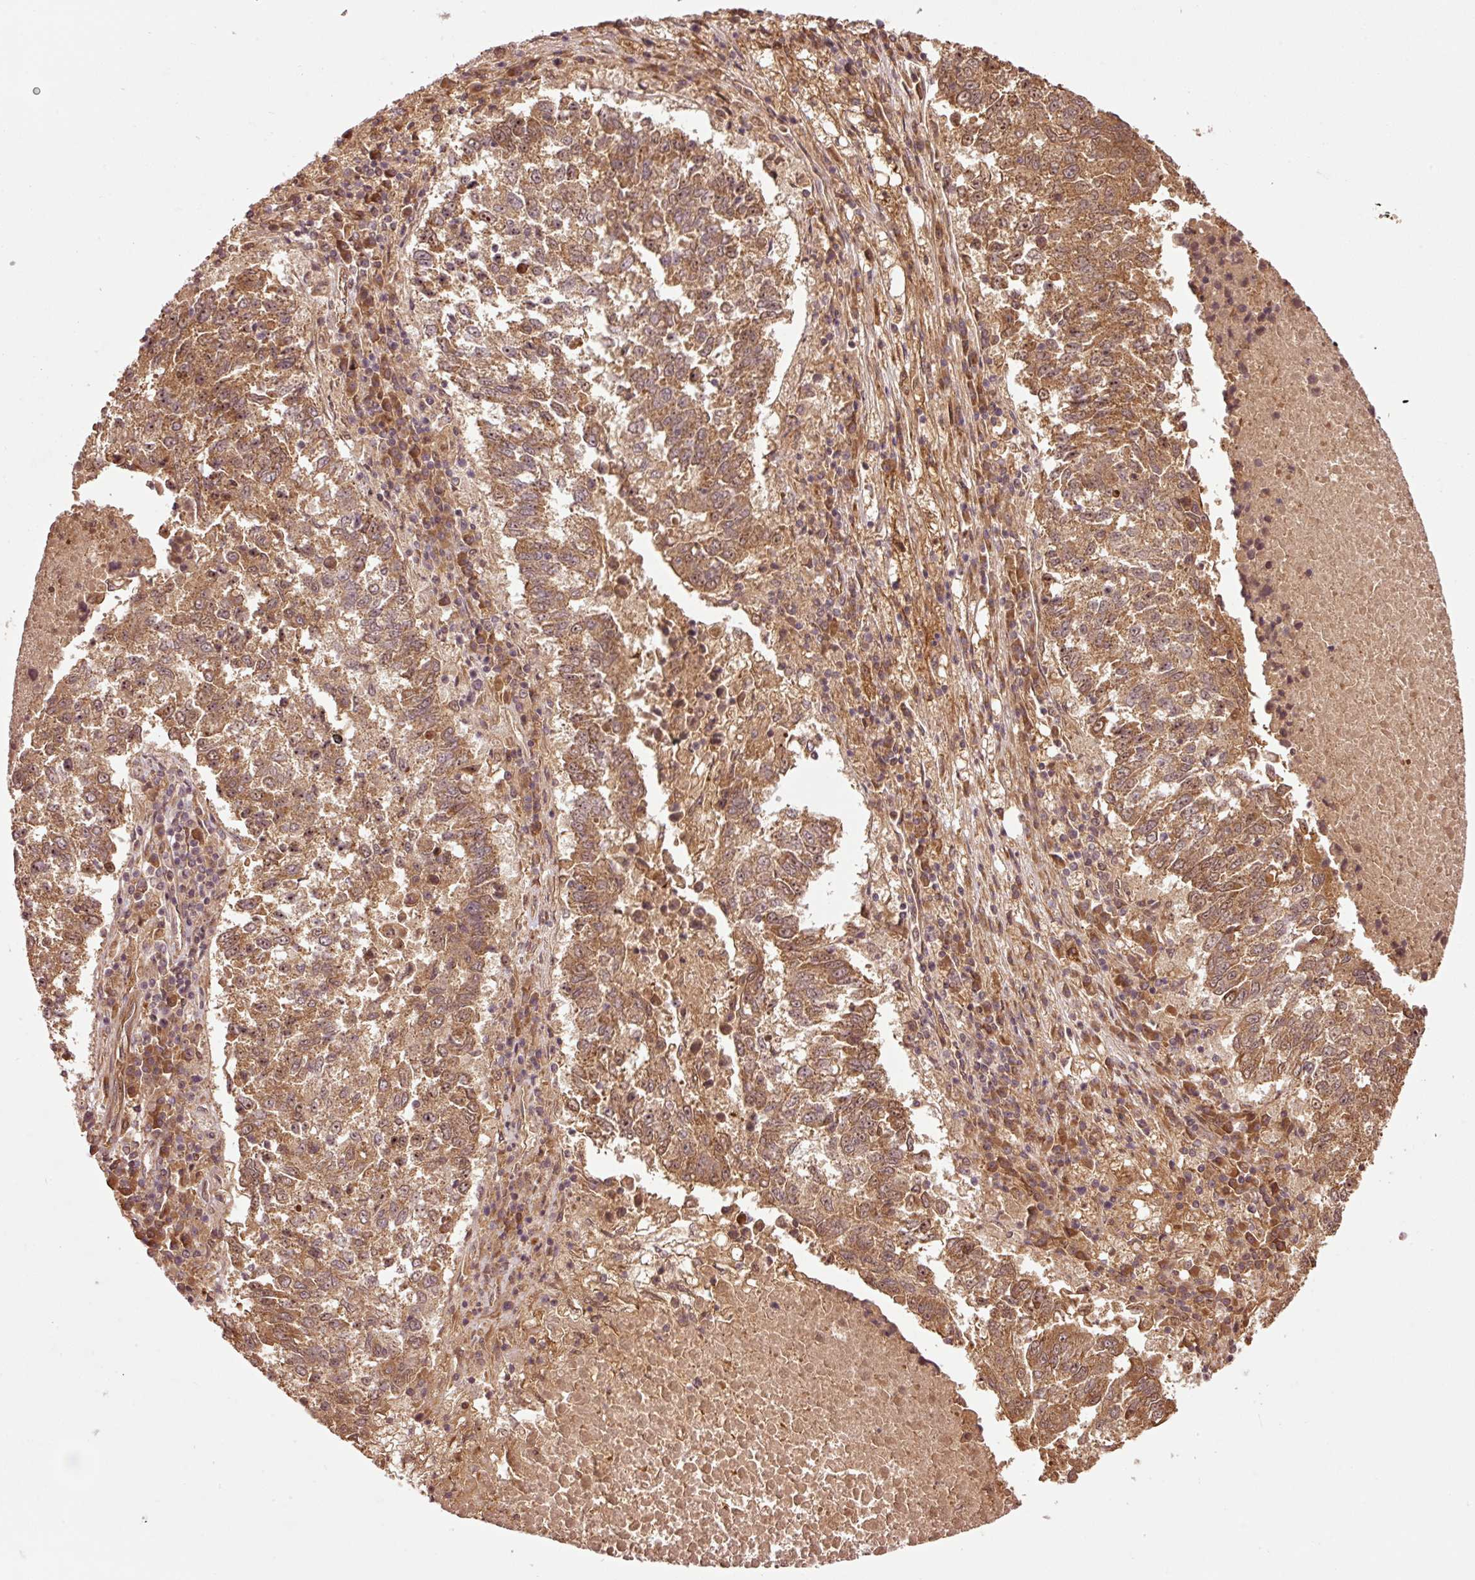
{"staining": {"intensity": "moderate", "quantity": ">75%", "location": "cytoplasmic/membranous,nuclear"}, "tissue": "lung cancer", "cell_type": "Tumor cells", "image_type": "cancer", "snomed": [{"axis": "morphology", "description": "Squamous cell carcinoma, NOS"}, {"axis": "topography", "description": "Lung"}], "caption": "A high-resolution histopathology image shows immunohistochemistry staining of lung cancer (squamous cell carcinoma), which exhibits moderate cytoplasmic/membranous and nuclear expression in about >75% of tumor cells.", "gene": "OXER1", "patient": {"sex": "male", "age": 73}}